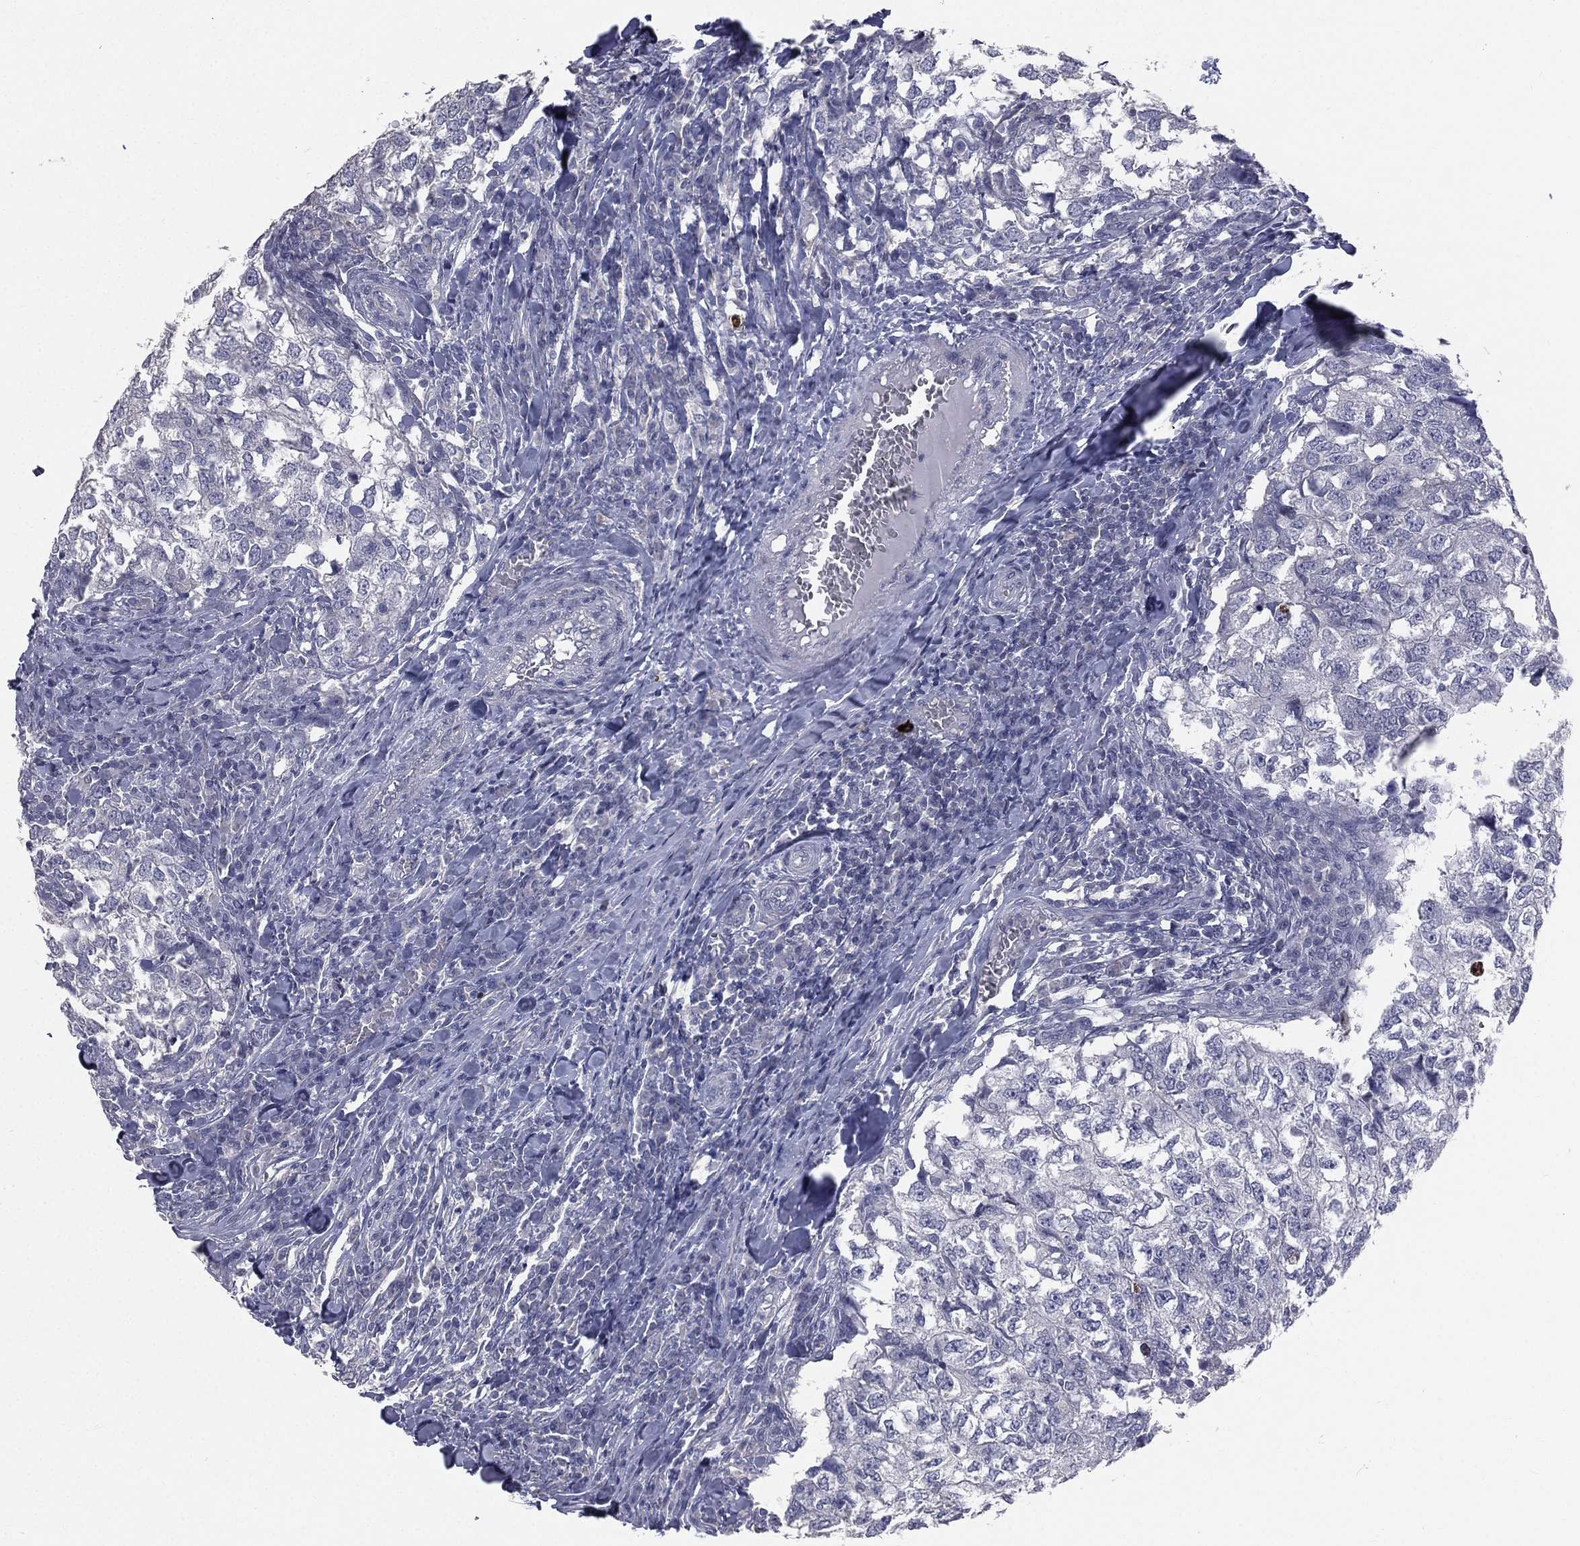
{"staining": {"intensity": "negative", "quantity": "none", "location": "none"}, "tissue": "breast cancer", "cell_type": "Tumor cells", "image_type": "cancer", "snomed": [{"axis": "morphology", "description": "Duct carcinoma"}, {"axis": "topography", "description": "Breast"}], "caption": "The micrograph demonstrates no significant positivity in tumor cells of breast cancer (intraductal carcinoma).", "gene": "DMKN", "patient": {"sex": "female", "age": 30}}